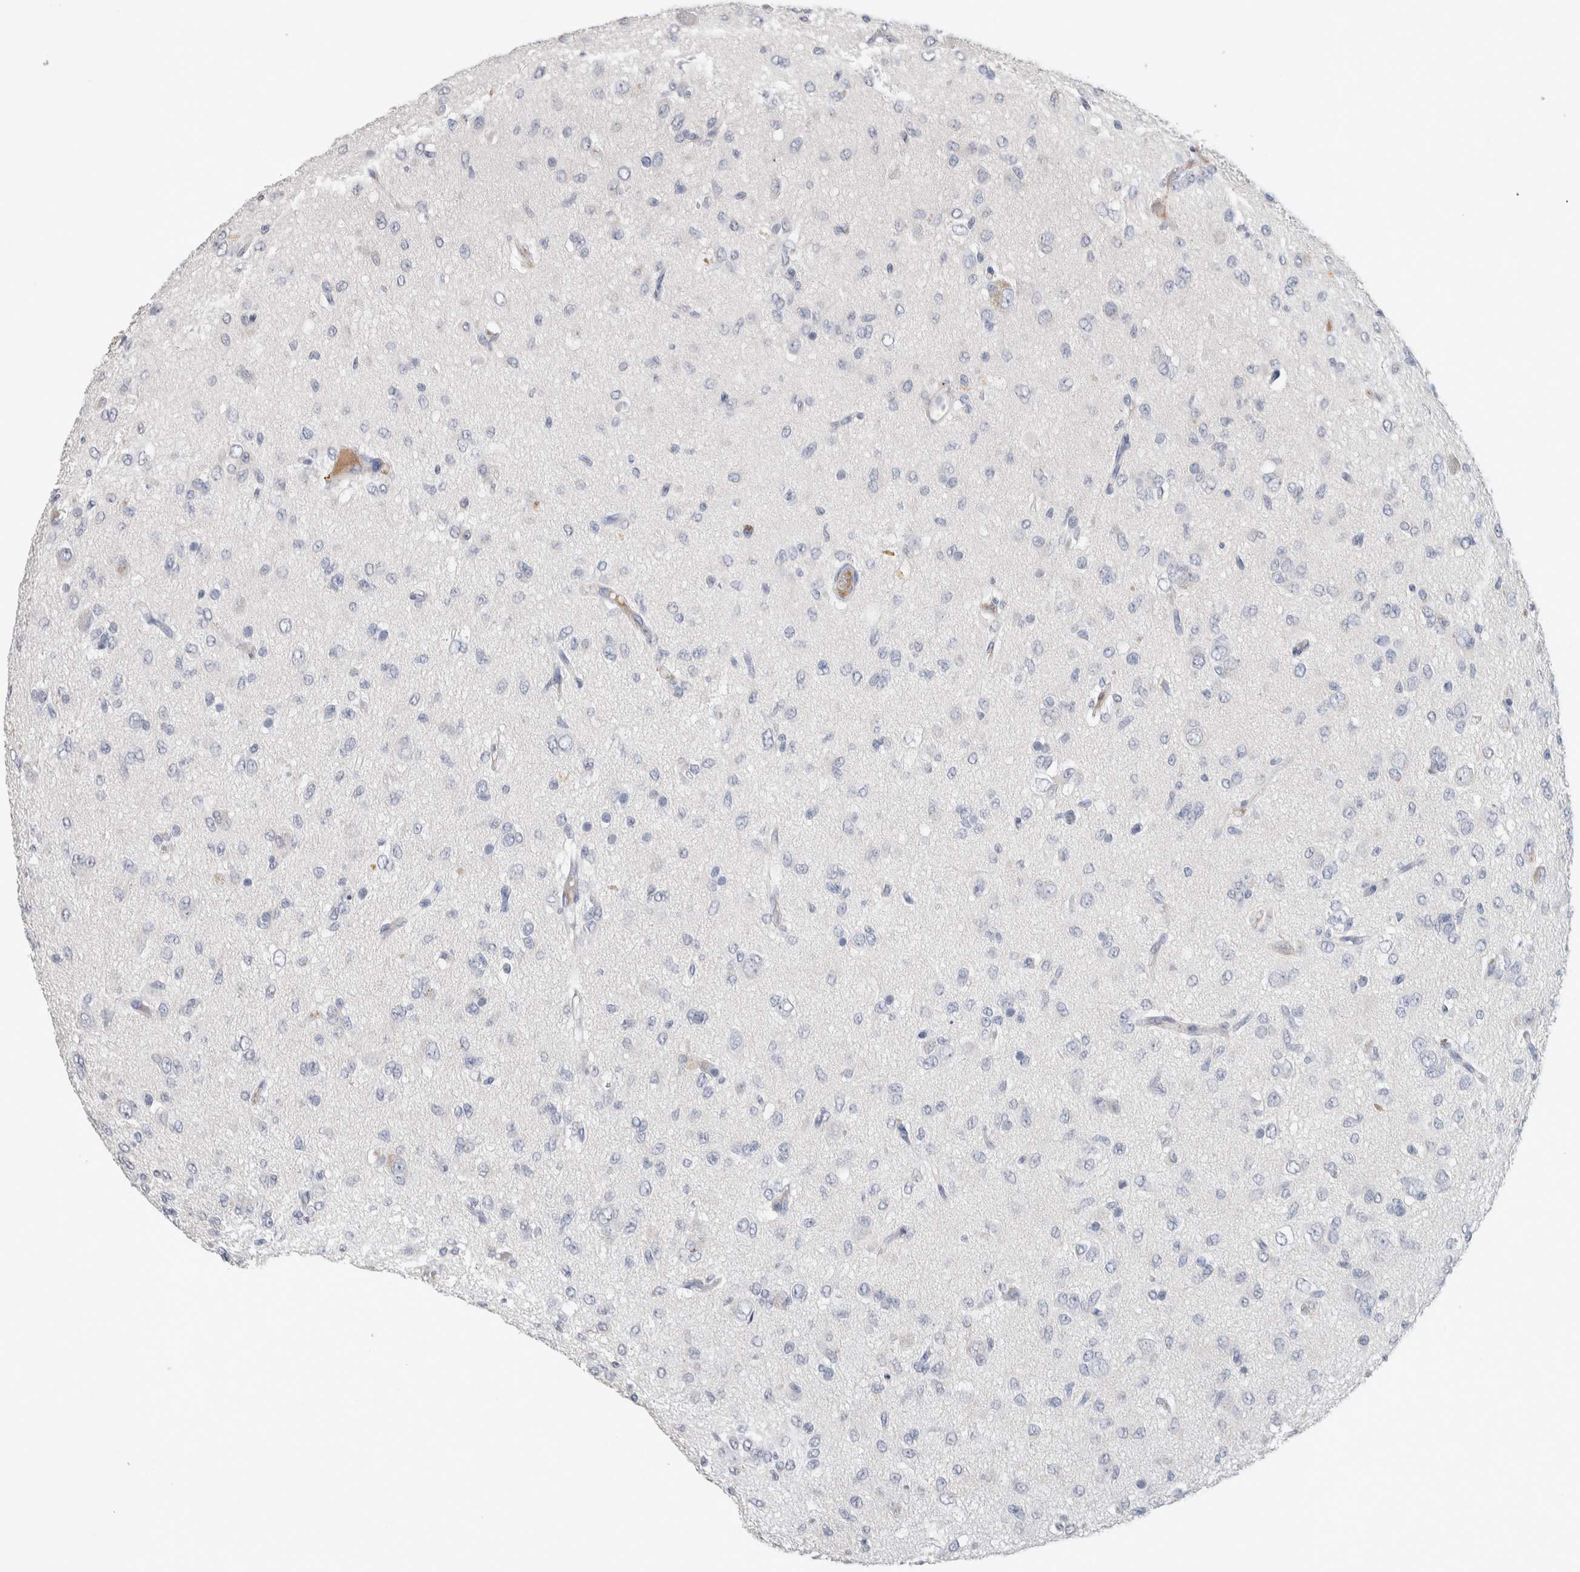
{"staining": {"intensity": "negative", "quantity": "none", "location": "none"}, "tissue": "glioma", "cell_type": "Tumor cells", "image_type": "cancer", "snomed": [{"axis": "morphology", "description": "Glioma, malignant, High grade"}, {"axis": "topography", "description": "Brain"}], "caption": "Immunohistochemical staining of glioma displays no significant staining in tumor cells.", "gene": "SCGB1A1", "patient": {"sex": "female", "age": 59}}